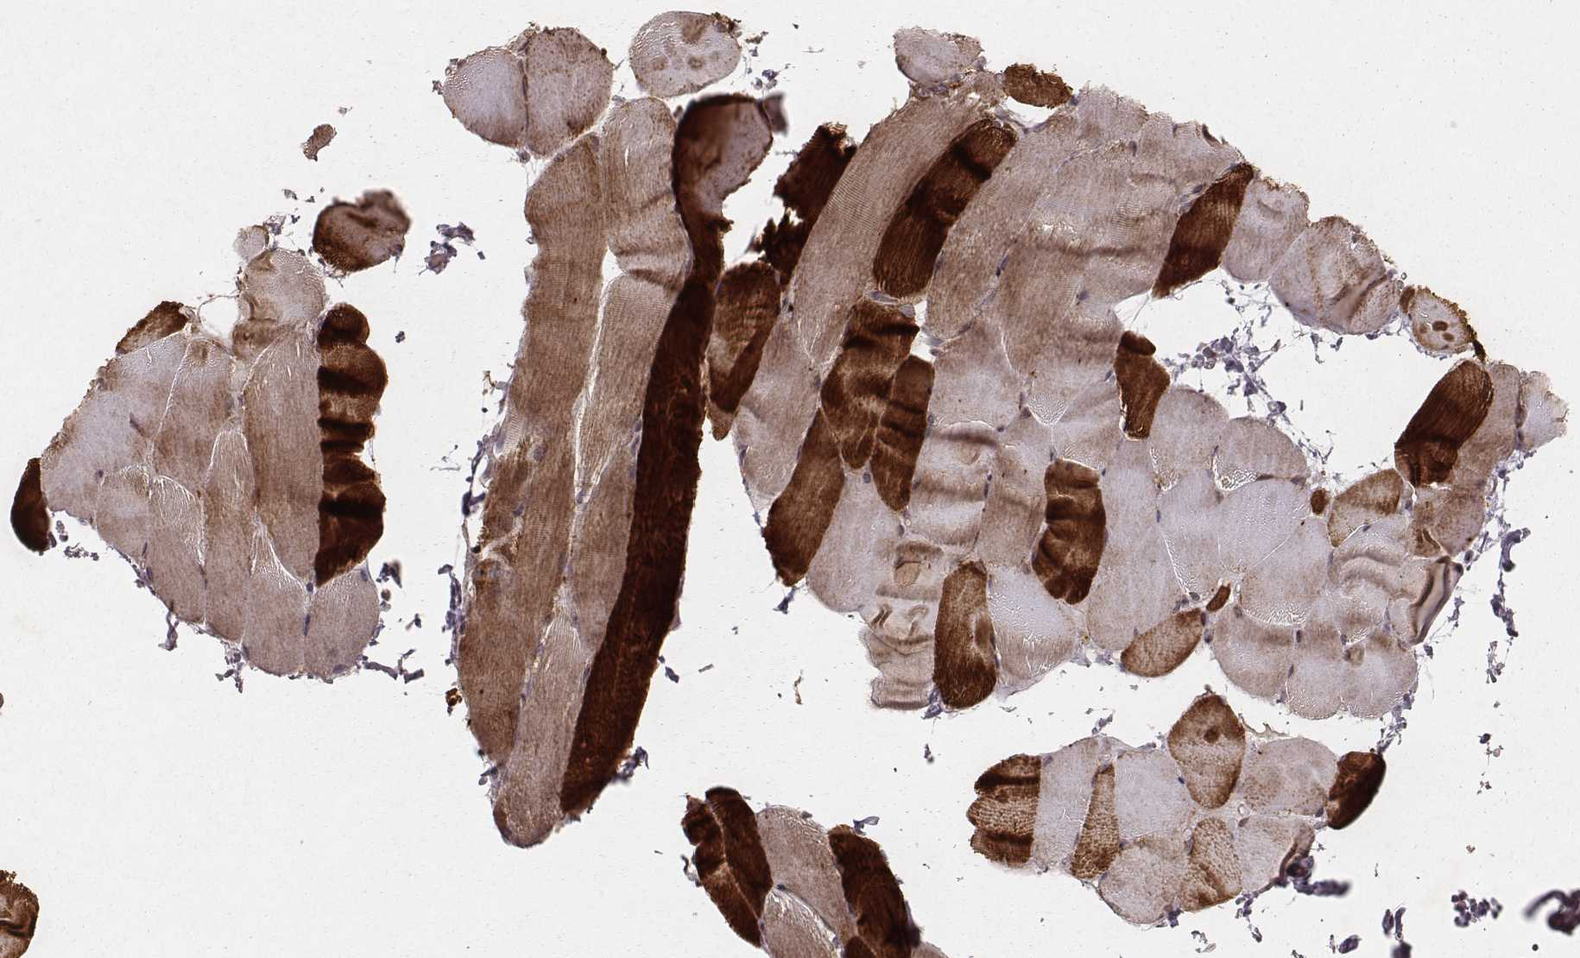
{"staining": {"intensity": "moderate", "quantity": "25%-75%", "location": "cytoplasmic/membranous"}, "tissue": "skeletal muscle", "cell_type": "Myocytes", "image_type": "normal", "snomed": [{"axis": "morphology", "description": "Normal tissue, NOS"}, {"axis": "topography", "description": "Skeletal muscle"}], "caption": "Immunohistochemistry micrograph of normal human skeletal muscle stained for a protein (brown), which shows medium levels of moderate cytoplasmic/membranous expression in about 25%-75% of myocytes.", "gene": "NDUFA7", "patient": {"sex": "female", "age": 37}}